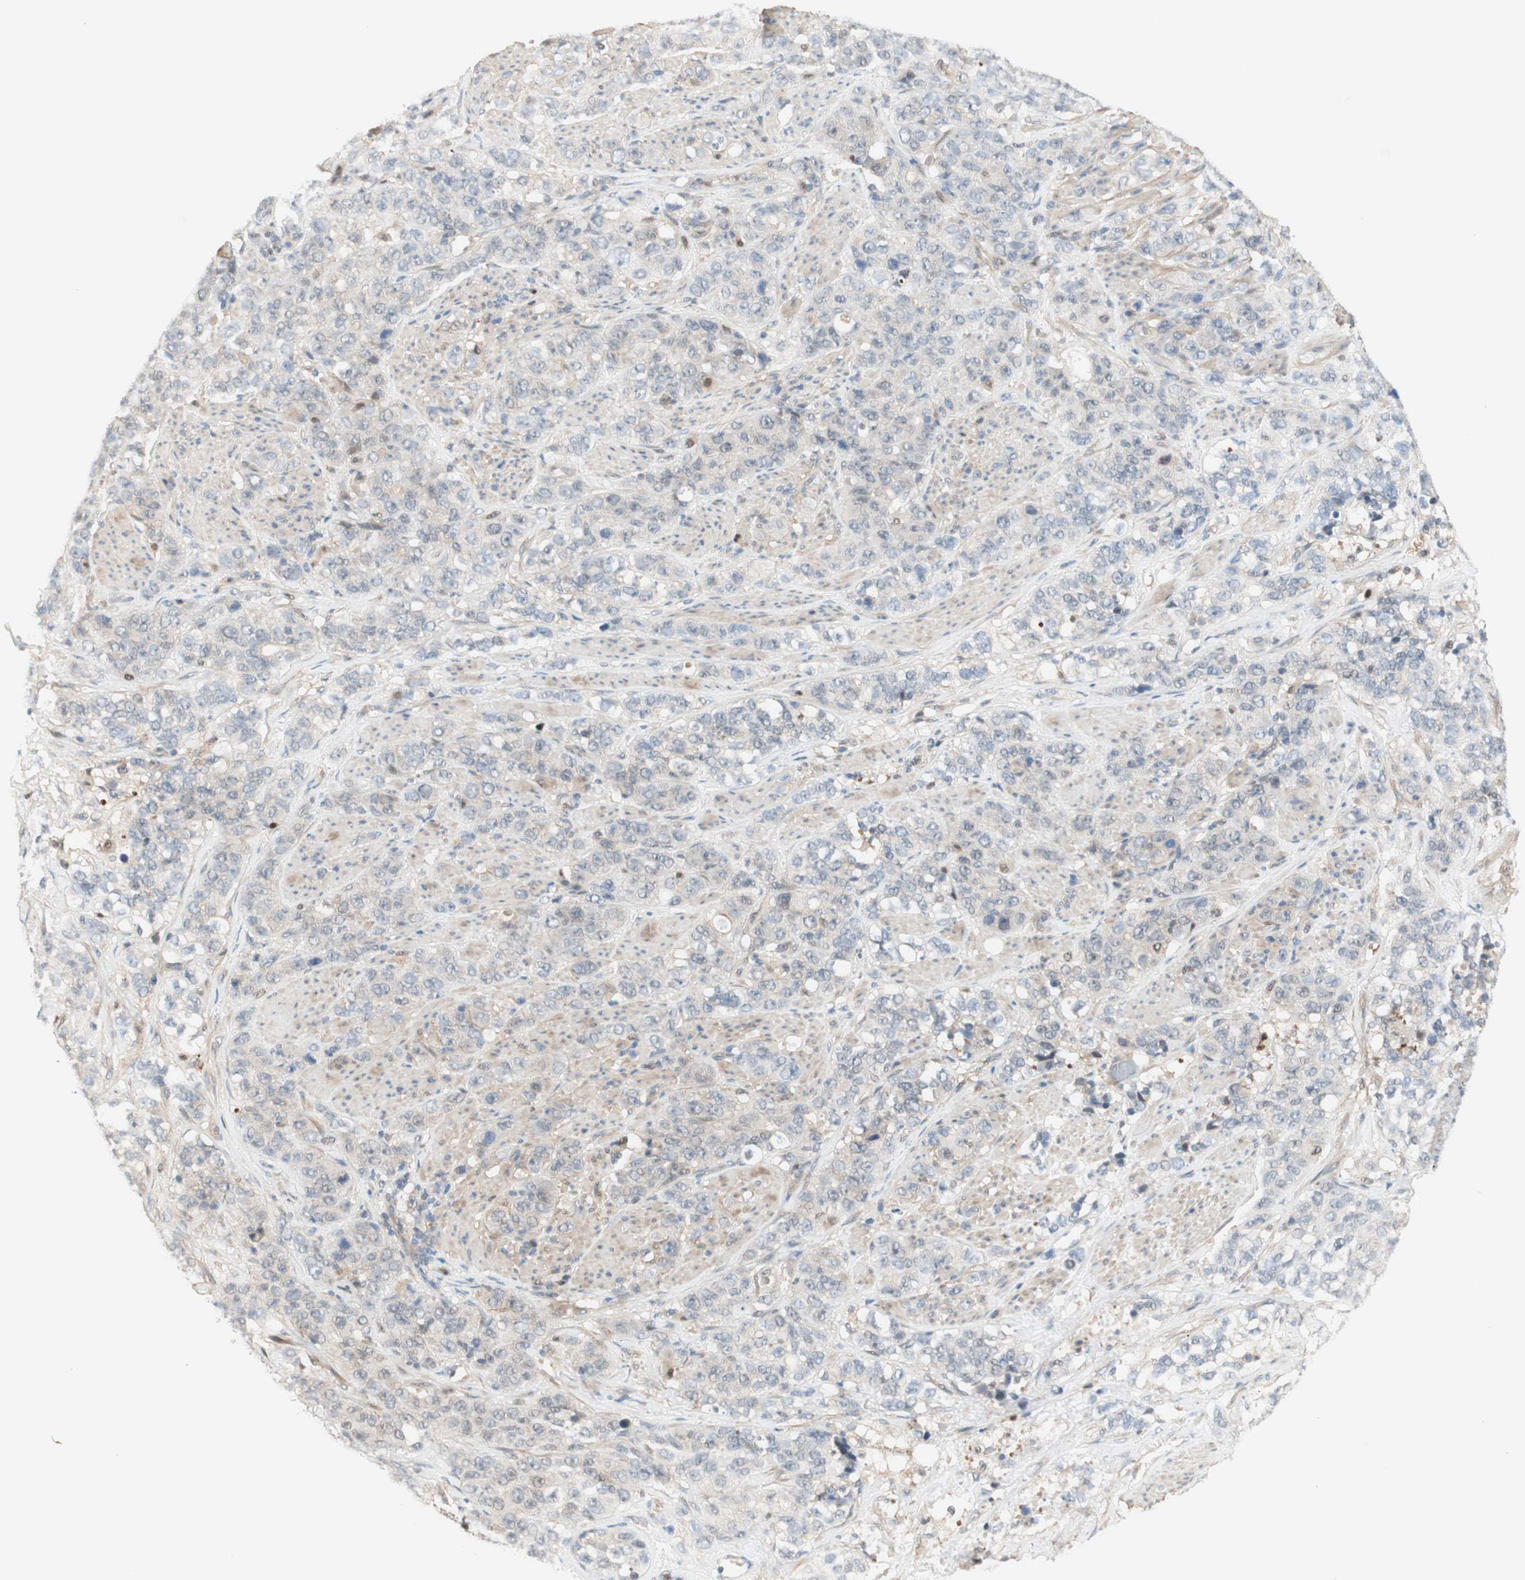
{"staining": {"intensity": "negative", "quantity": "none", "location": "none"}, "tissue": "stomach cancer", "cell_type": "Tumor cells", "image_type": "cancer", "snomed": [{"axis": "morphology", "description": "Adenocarcinoma, NOS"}, {"axis": "topography", "description": "Stomach"}], "caption": "The micrograph shows no staining of tumor cells in stomach adenocarcinoma.", "gene": "RFNG", "patient": {"sex": "male", "age": 48}}